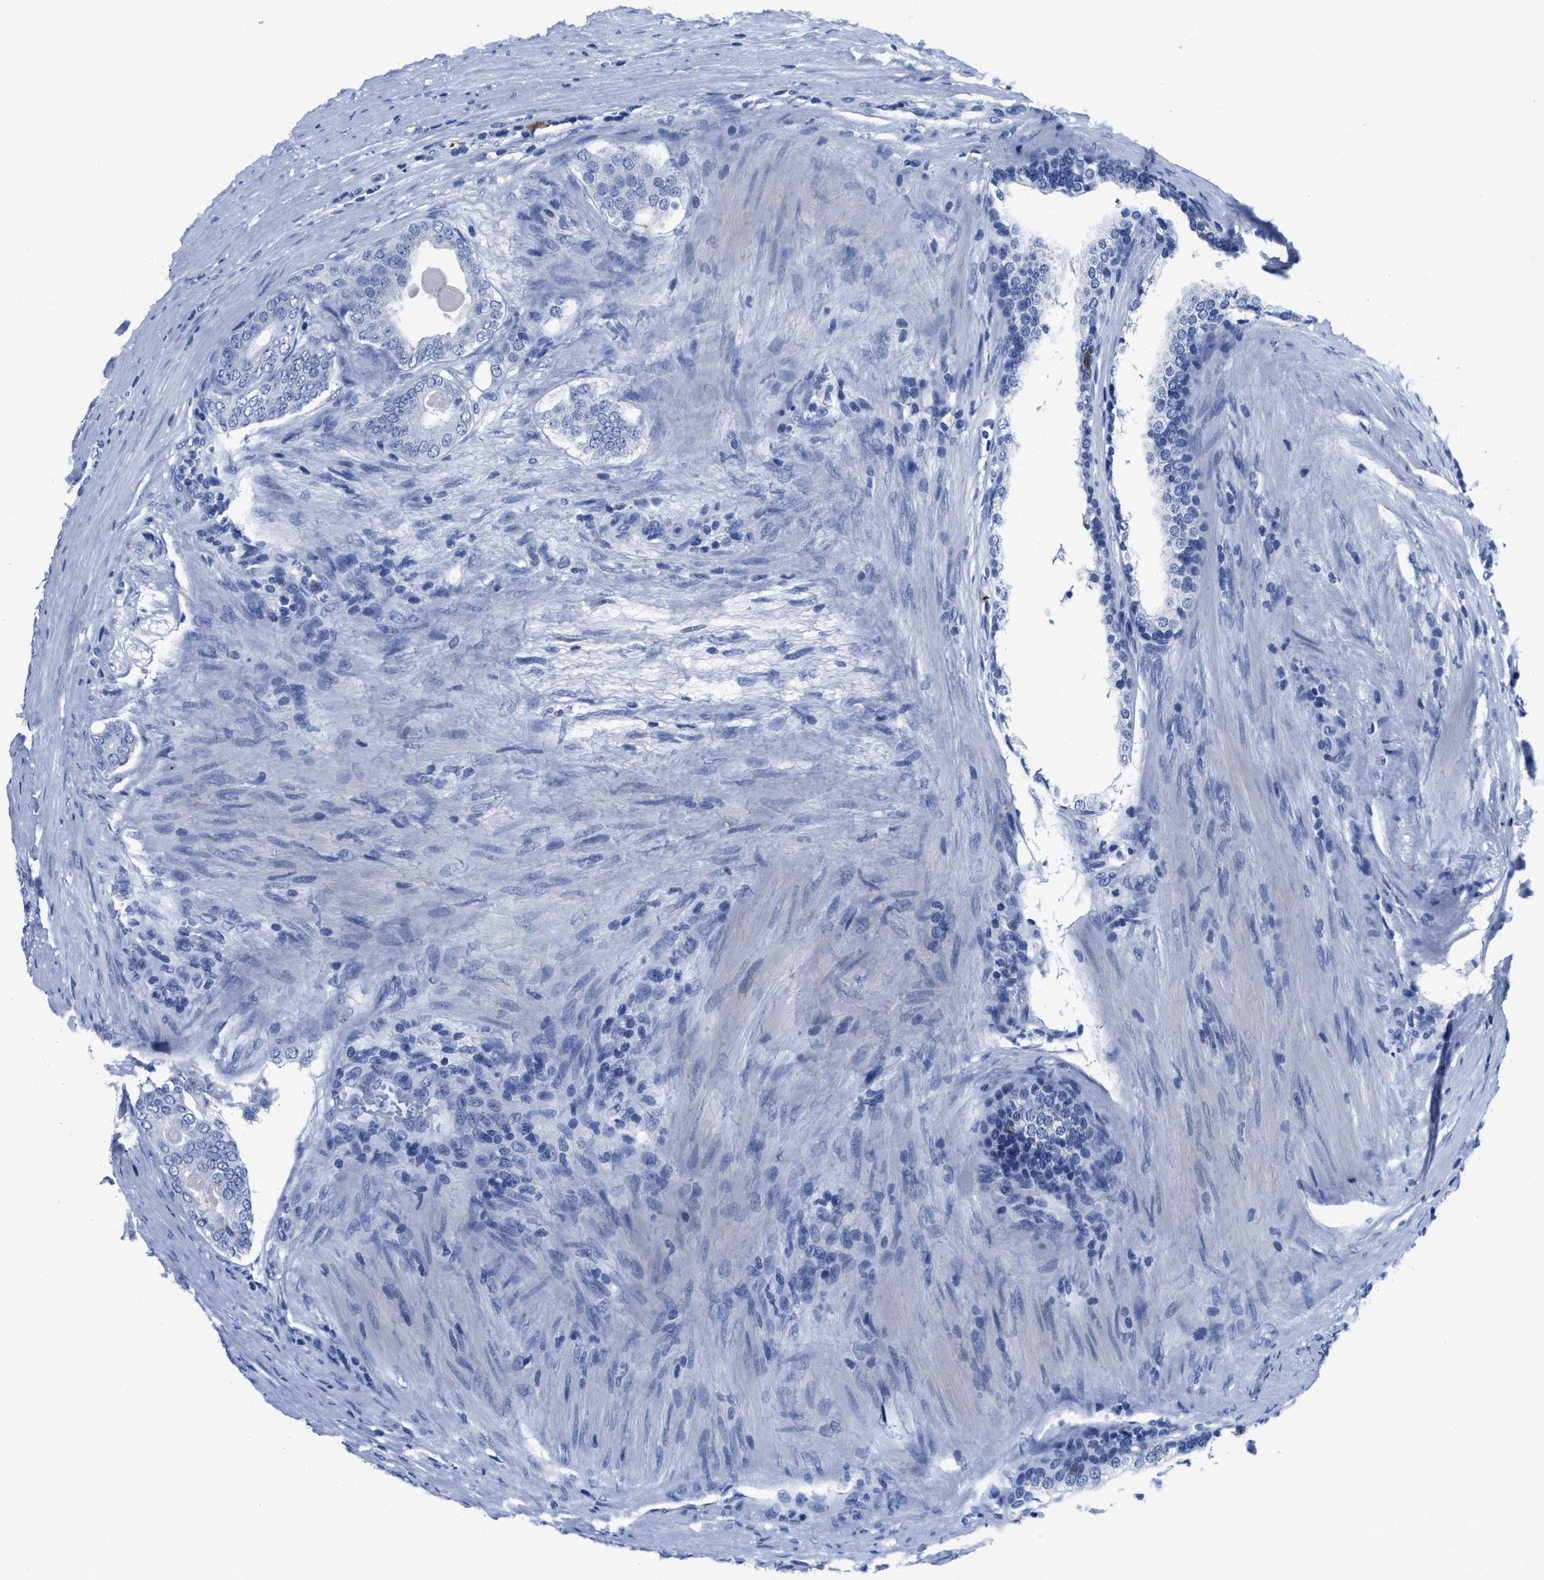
{"staining": {"intensity": "negative", "quantity": "none", "location": "none"}, "tissue": "prostate cancer", "cell_type": "Tumor cells", "image_type": "cancer", "snomed": [{"axis": "morphology", "description": "Adenocarcinoma, High grade"}, {"axis": "topography", "description": "Prostate"}], "caption": "The photomicrograph displays no significant staining in tumor cells of prostate cancer. The staining was performed using DAB (3,3'-diaminobenzidine) to visualize the protein expression in brown, while the nuclei were stained in blue with hematoxylin (Magnification: 20x).", "gene": "TTC3", "patient": {"sex": "male", "age": 60}}